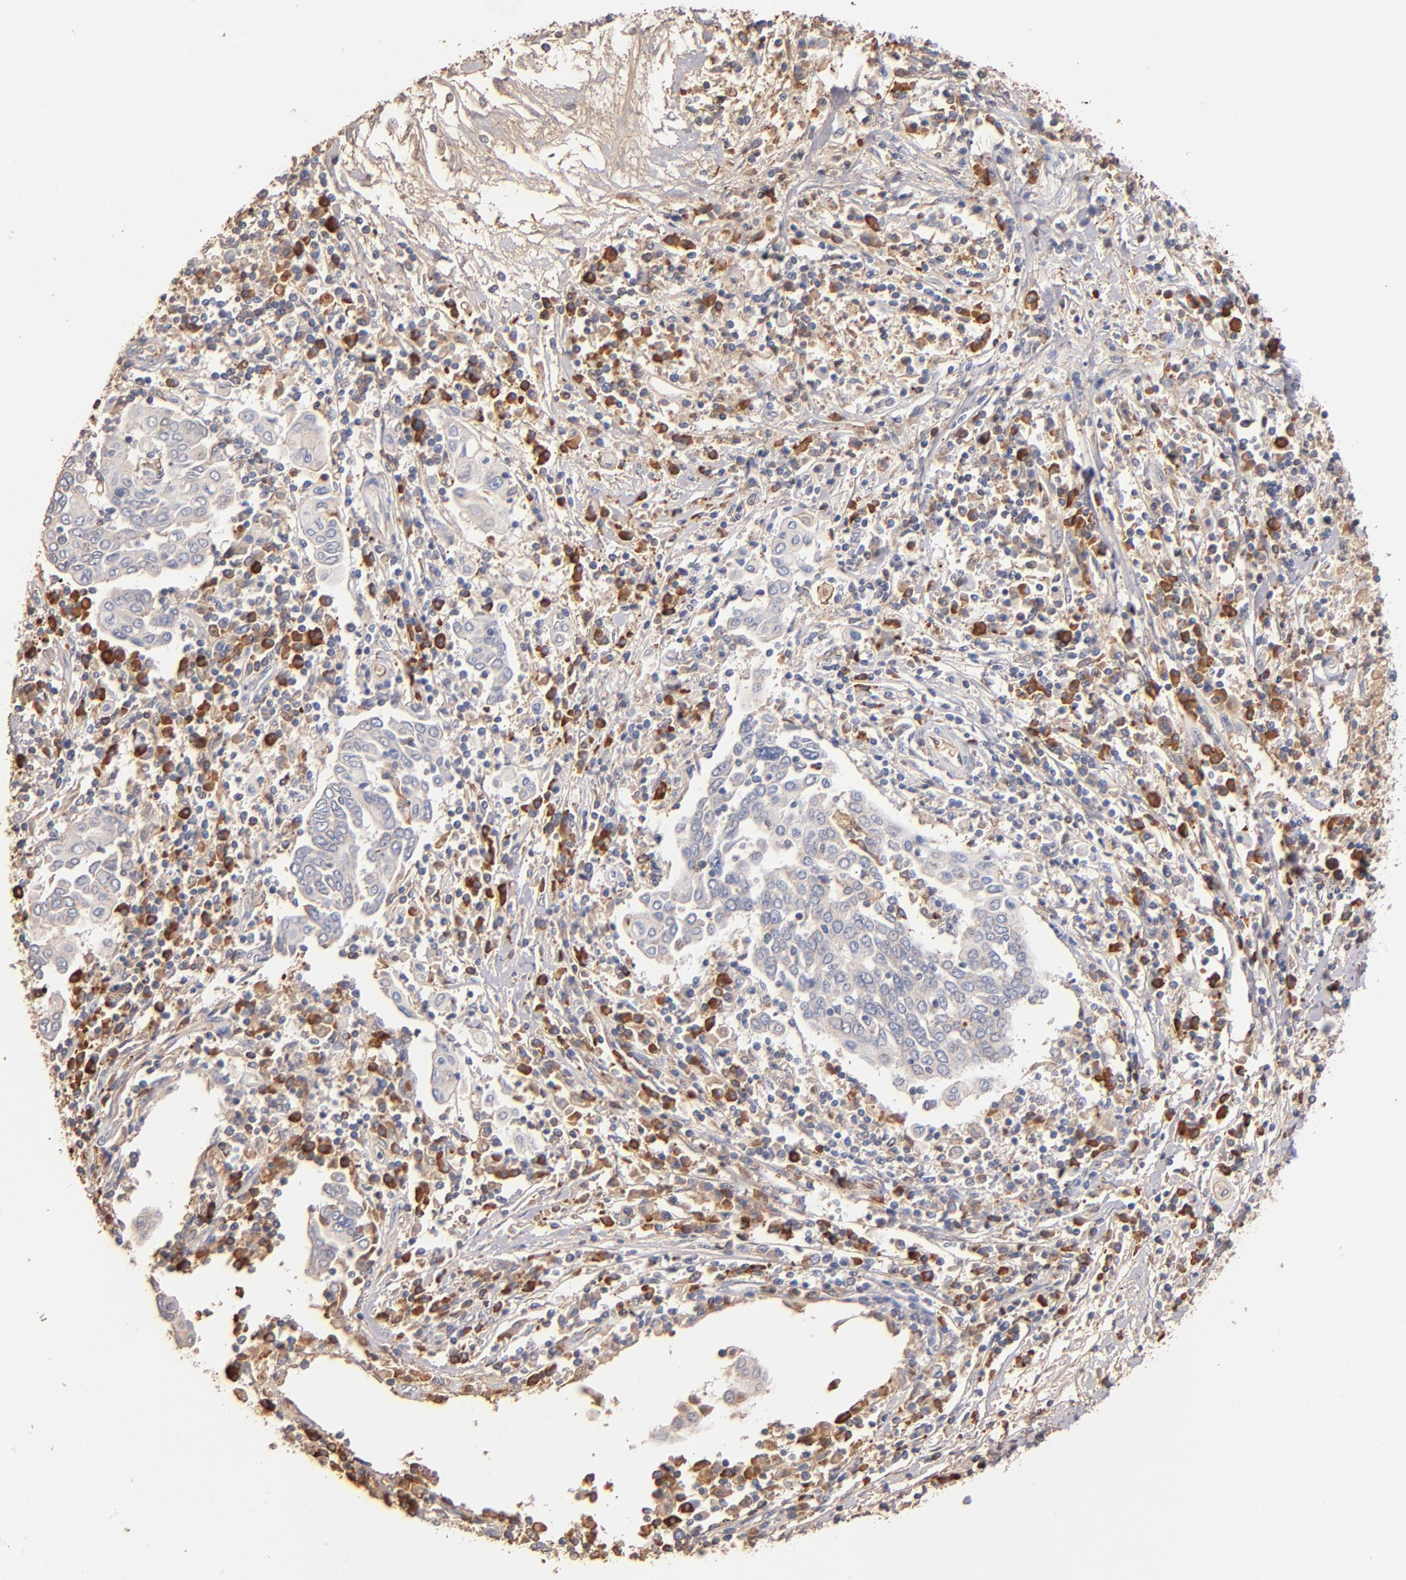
{"staining": {"intensity": "weak", "quantity": "<25%", "location": "cytoplasmic/membranous"}, "tissue": "cervical cancer", "cell_type": "Tumor cells", "image_type": "cancer", "snomed": [{"axis": "morphology", "description": "Squamous cell carcinoma, NOS"}, {"axis": "topography", "description": "Cervix"}], "caption": "A micrograph of cervical squamous cell carcinoma stained for a protein demonstrates no brown staining in tumor cells.", "gene": "RO60", "patient": {"sex": "female", "age": 40}}